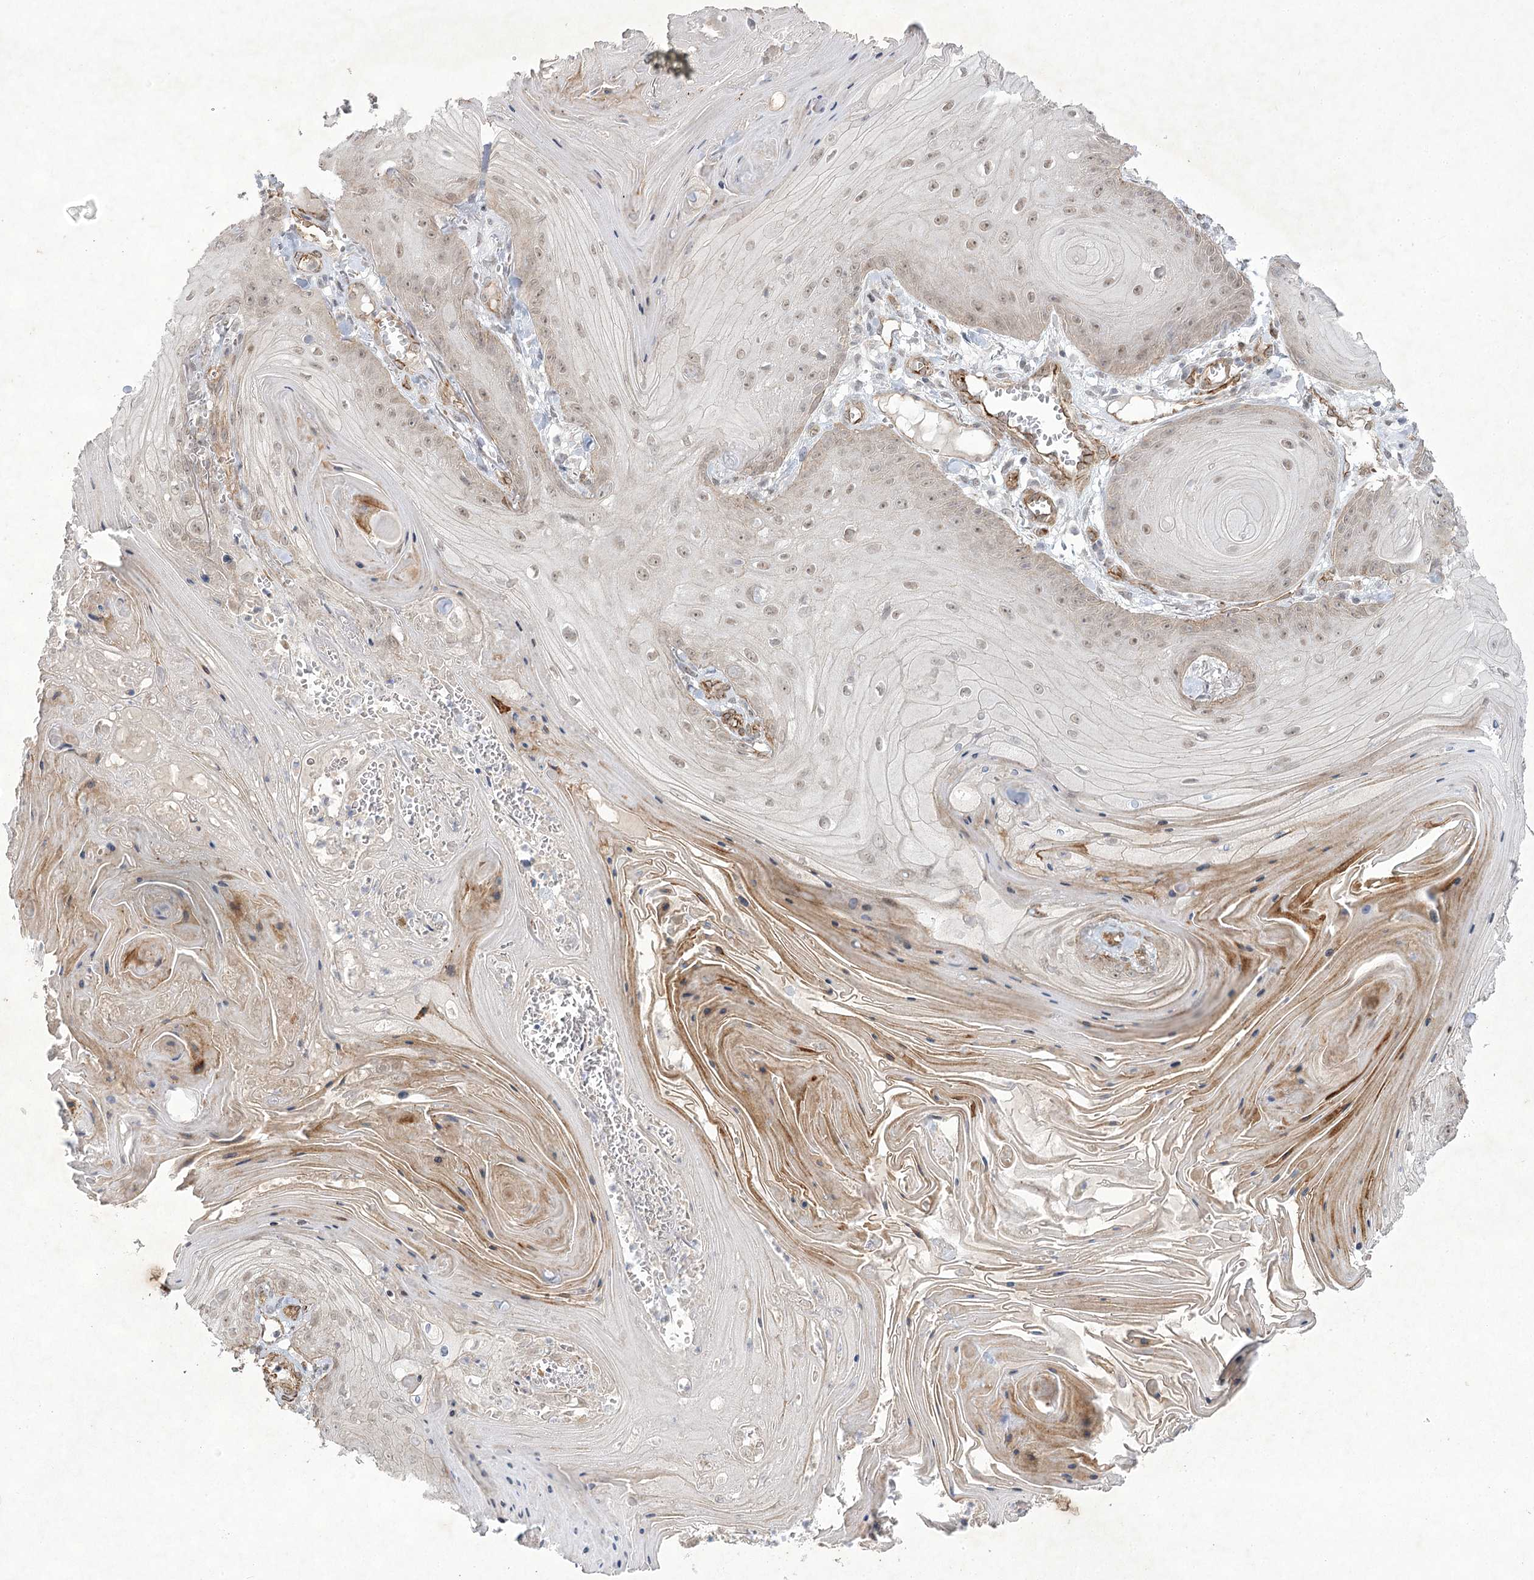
{"staining": {"intensity": "weak", "quantity": "25%-75%", "location": "nuclear"}, "tissue": "skin cancer", "cell_type": "Tumor cells", "image_type": "cancer", "snomed": [{"axis": "morphology", "description": "Squamous cell carcinoma, NOS"}, {"axis": "topography", "description": "Skin"}], "caption": "Squamous cell carcinoma (skin) stained with DAB immunohistochemistry (IHC) shows low levels of weak nuclear staining in approximately 25%-75% of tumor cells. (Stains: DAB in brown, nuclei in blue, Microscopy: brightfield microscopy at high magnification).", "gene": "AMTN", "patient": {"sex": "male", "age": 74}}